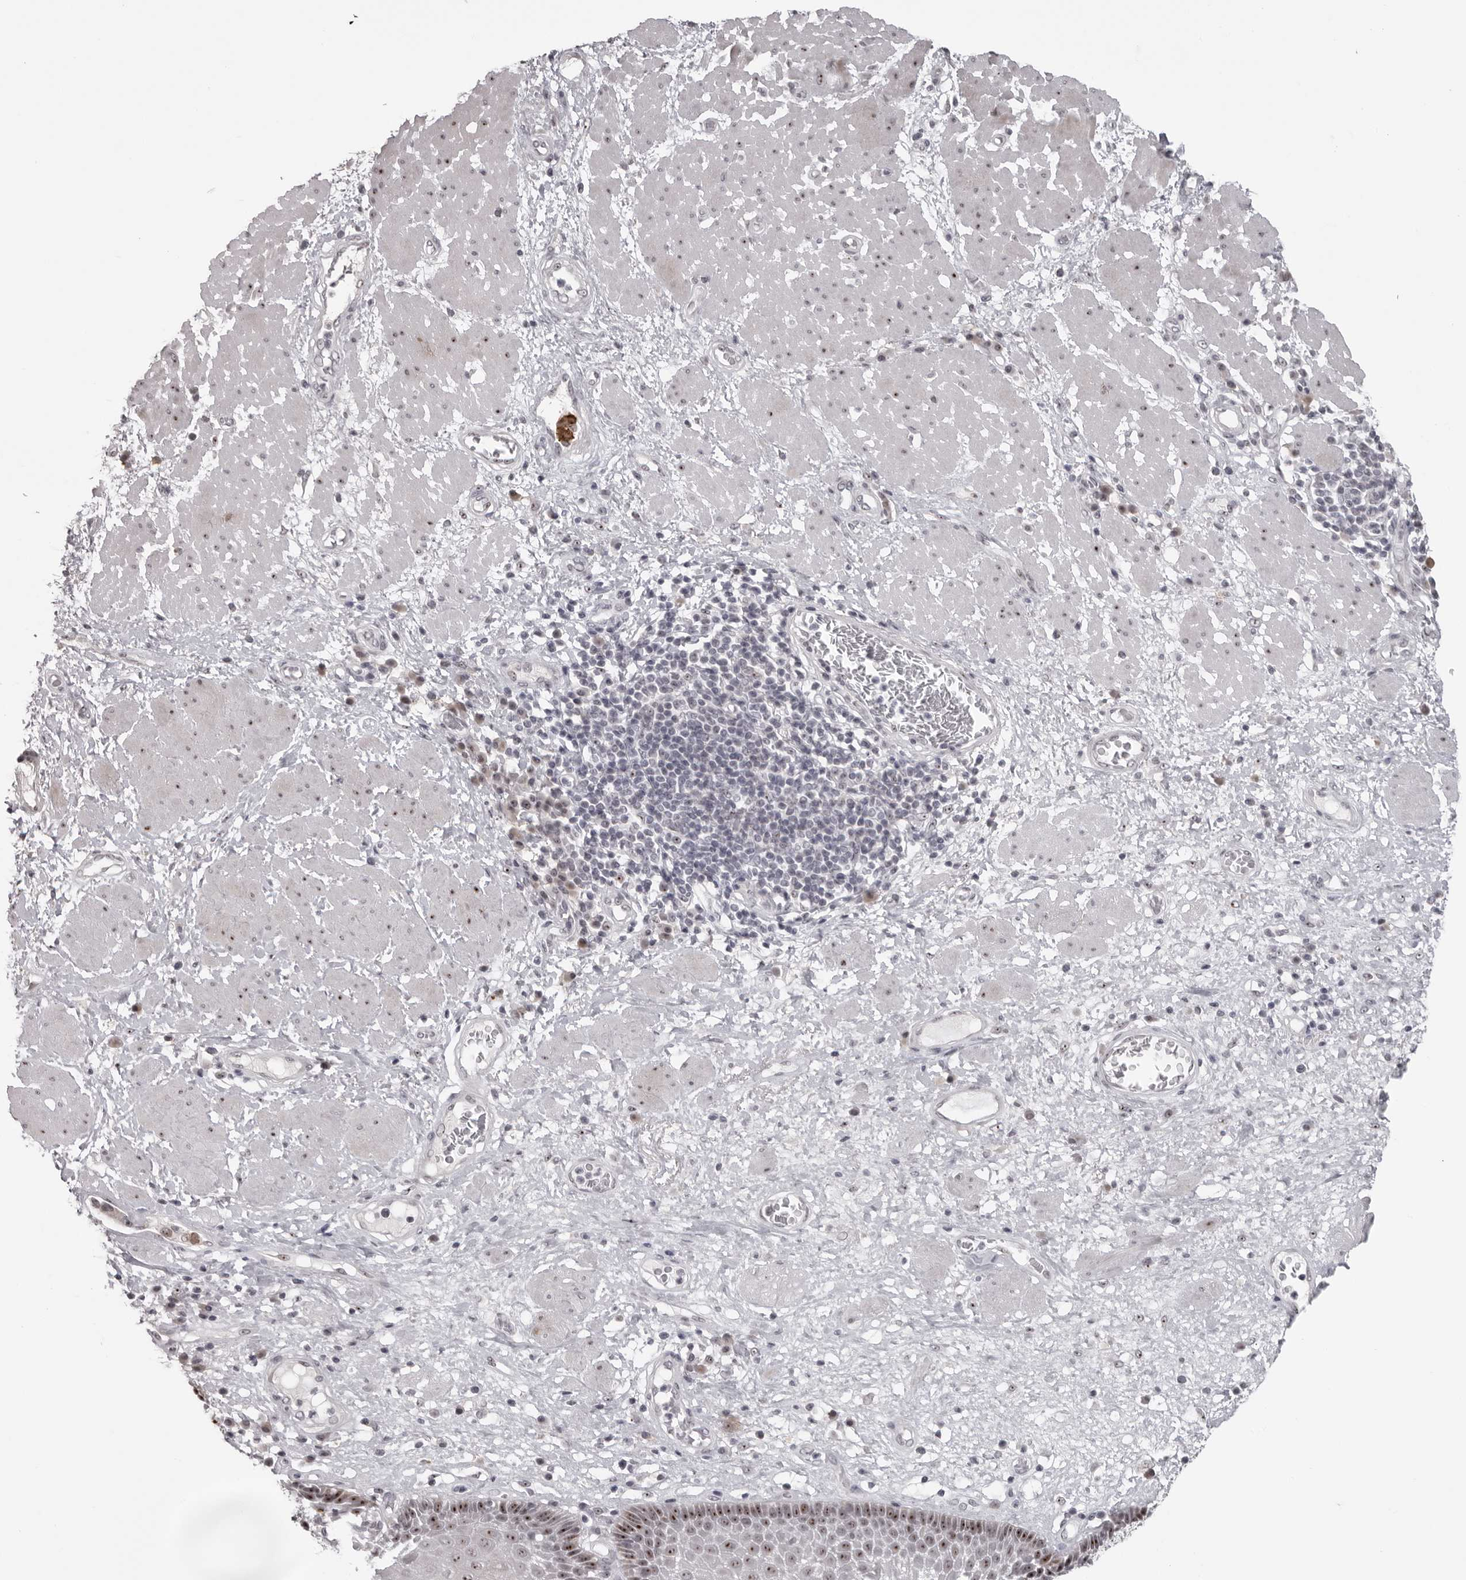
{"staining": {"intensity": "strong", "quantity": ">75%", "location": "cytoplasmic/membranous,nuclear"}, "tissue": "esophagus", "cell_type": "Squamous epithelial cells", "image_type": "normal", "snomed": [{"axis": "morphology", "description": "Normal tissue, NOS"}, {"axis": "morphology", "description": "Adenocarcinoma, NOS"}, {"axis": "topography", "description": "Esophagus"}], "caption": "Immunohistochemical staining of benign esophagus demonstrates strong cytoplasmic/membranous,nuclear protein expression in approximately >75% of squamous epithelial cells.", "gene": "HELZ", "patient": {"sex": "male", "age": 62}}